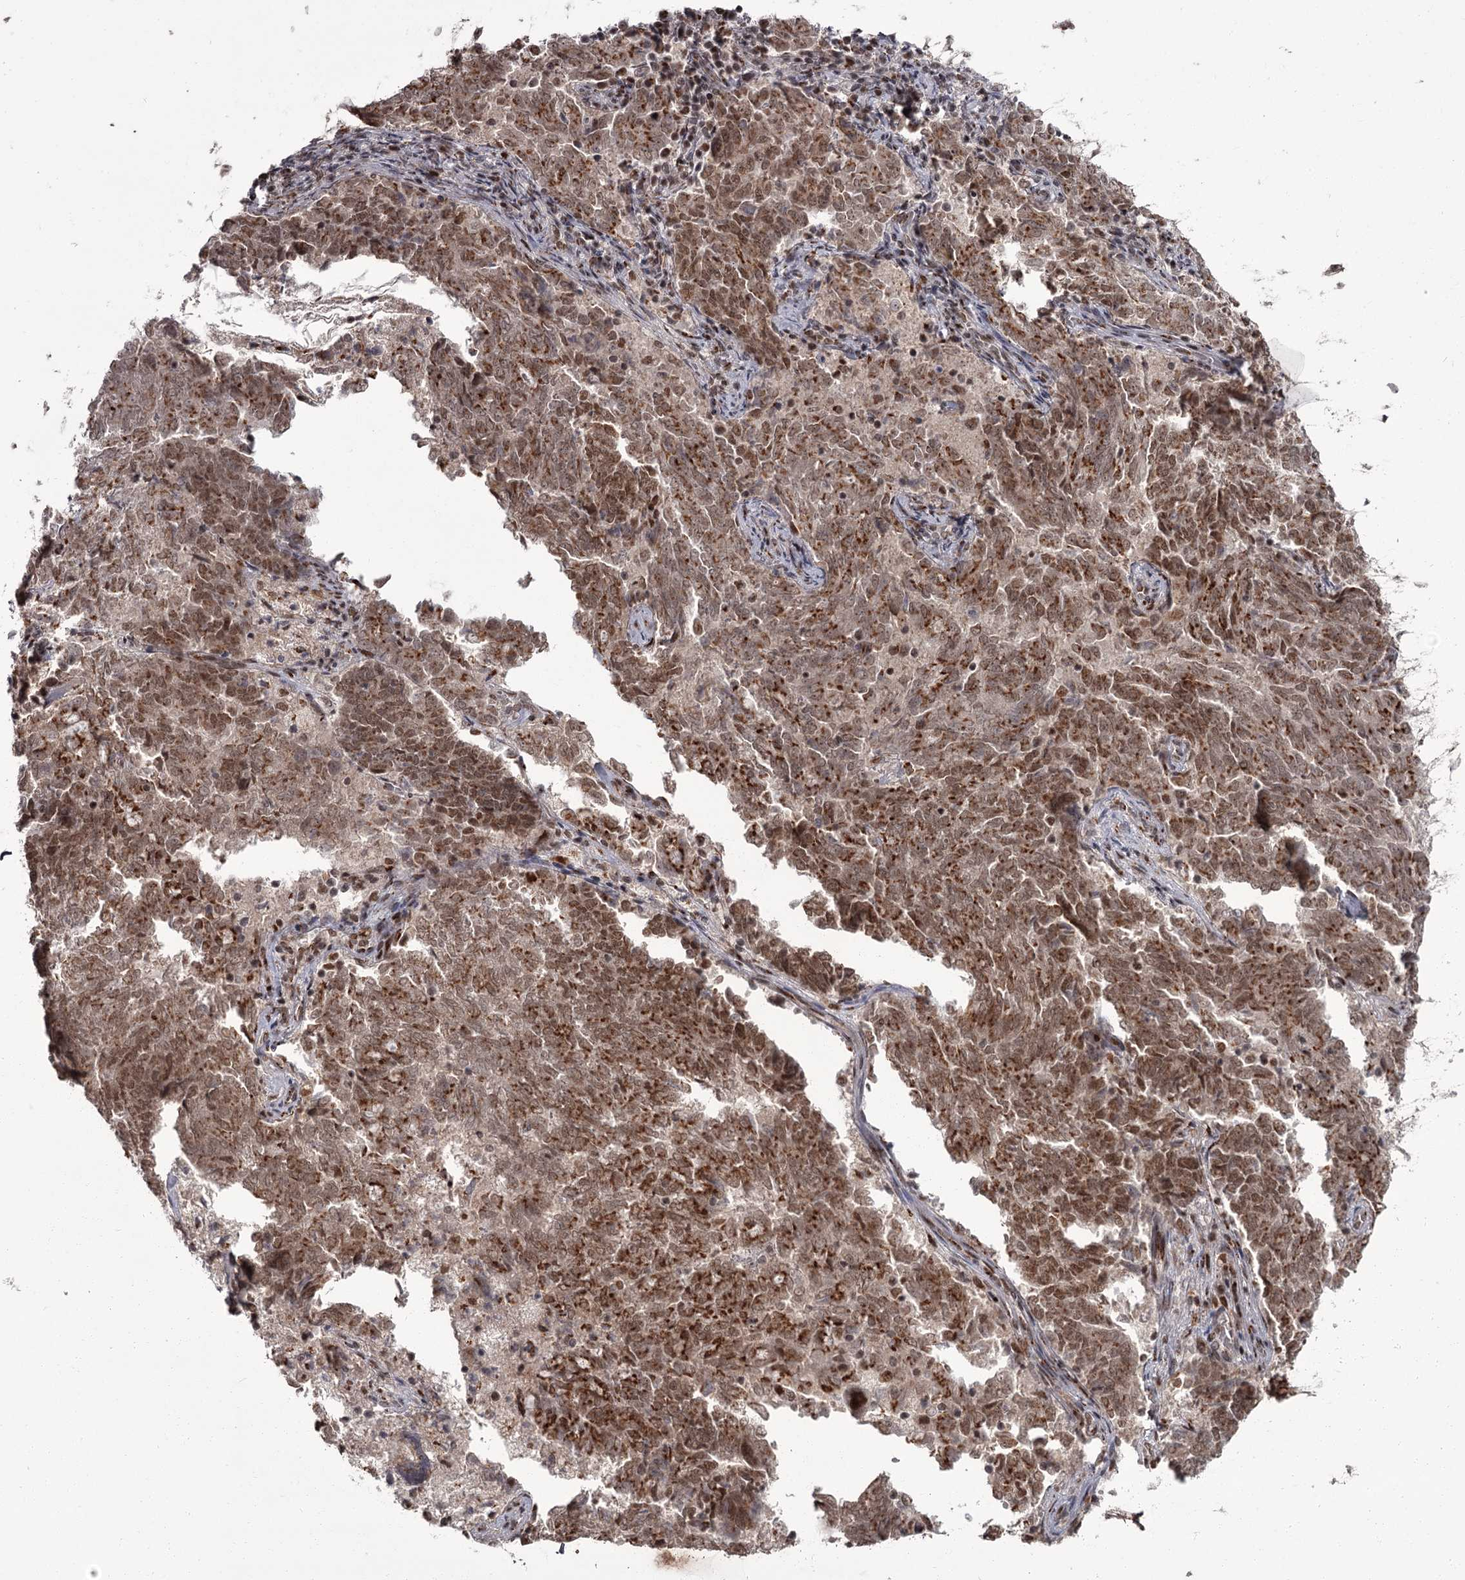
{"staining": {"intensity": "moderate", "quantity": ">75%", "location": "cytoplasmic/membranous,nuclear"}, "tissue": "endometrial cancer", "cell_type": "Tumor cells", "image_type": "cancer", "snomed": [{"axis": "morphology", "description": "Adenocarcinoma, NOS"}, {"axis": "topography", "description": "Endometrium"}], "caption": "Adenocarcinoma (endometrial) stained for a protein (brown) displays moderate cytoplasmic/membranous and nuclear positive positivity in approximately >75% of tumor cells.", "gene": "CEP83", "patient": {"sex": "female", "age": 80}}